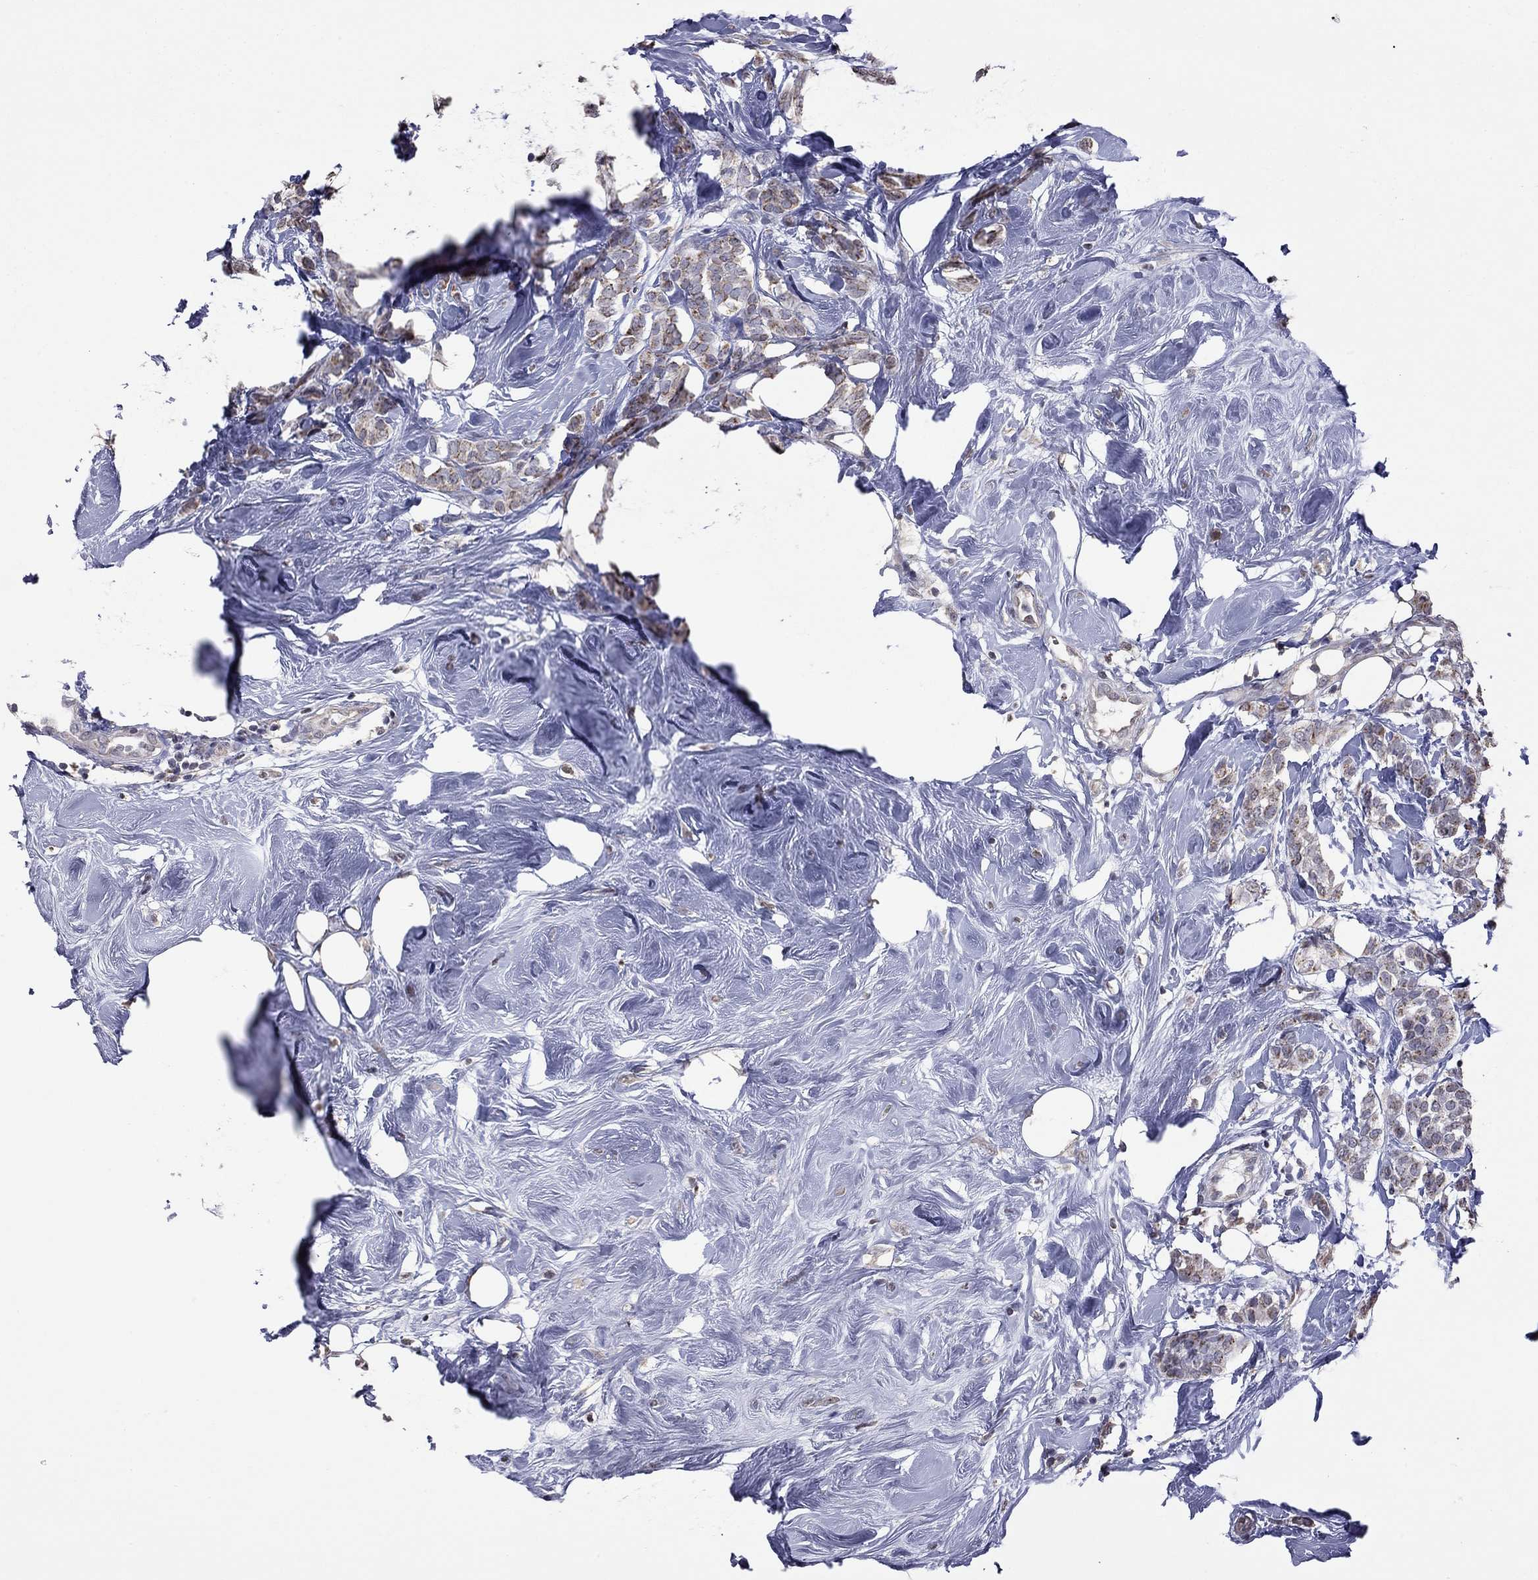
{"staining": {"intensity": "moderate", "quantity": ">75%", "location": "cytoplasmic/membranous"}, "tissue": "breast cancer", "cell_type": "Tumor cells", "image_type": "cancer", "snomed": [{"axis": "morphology", "description": "Lobular carcinoma"}, {"axis": "topography", "description": "Breast"}], "caption": "The photomicrograph shows a brown stain indicating the presence of a protein in the cytoplasmic/membranous of tumor cells in breast cancer (lobular carcinoma). Nuclei are stained in blue.", "gene": "NDUFB1", "patient": {"sex": "female", "age": 49}}